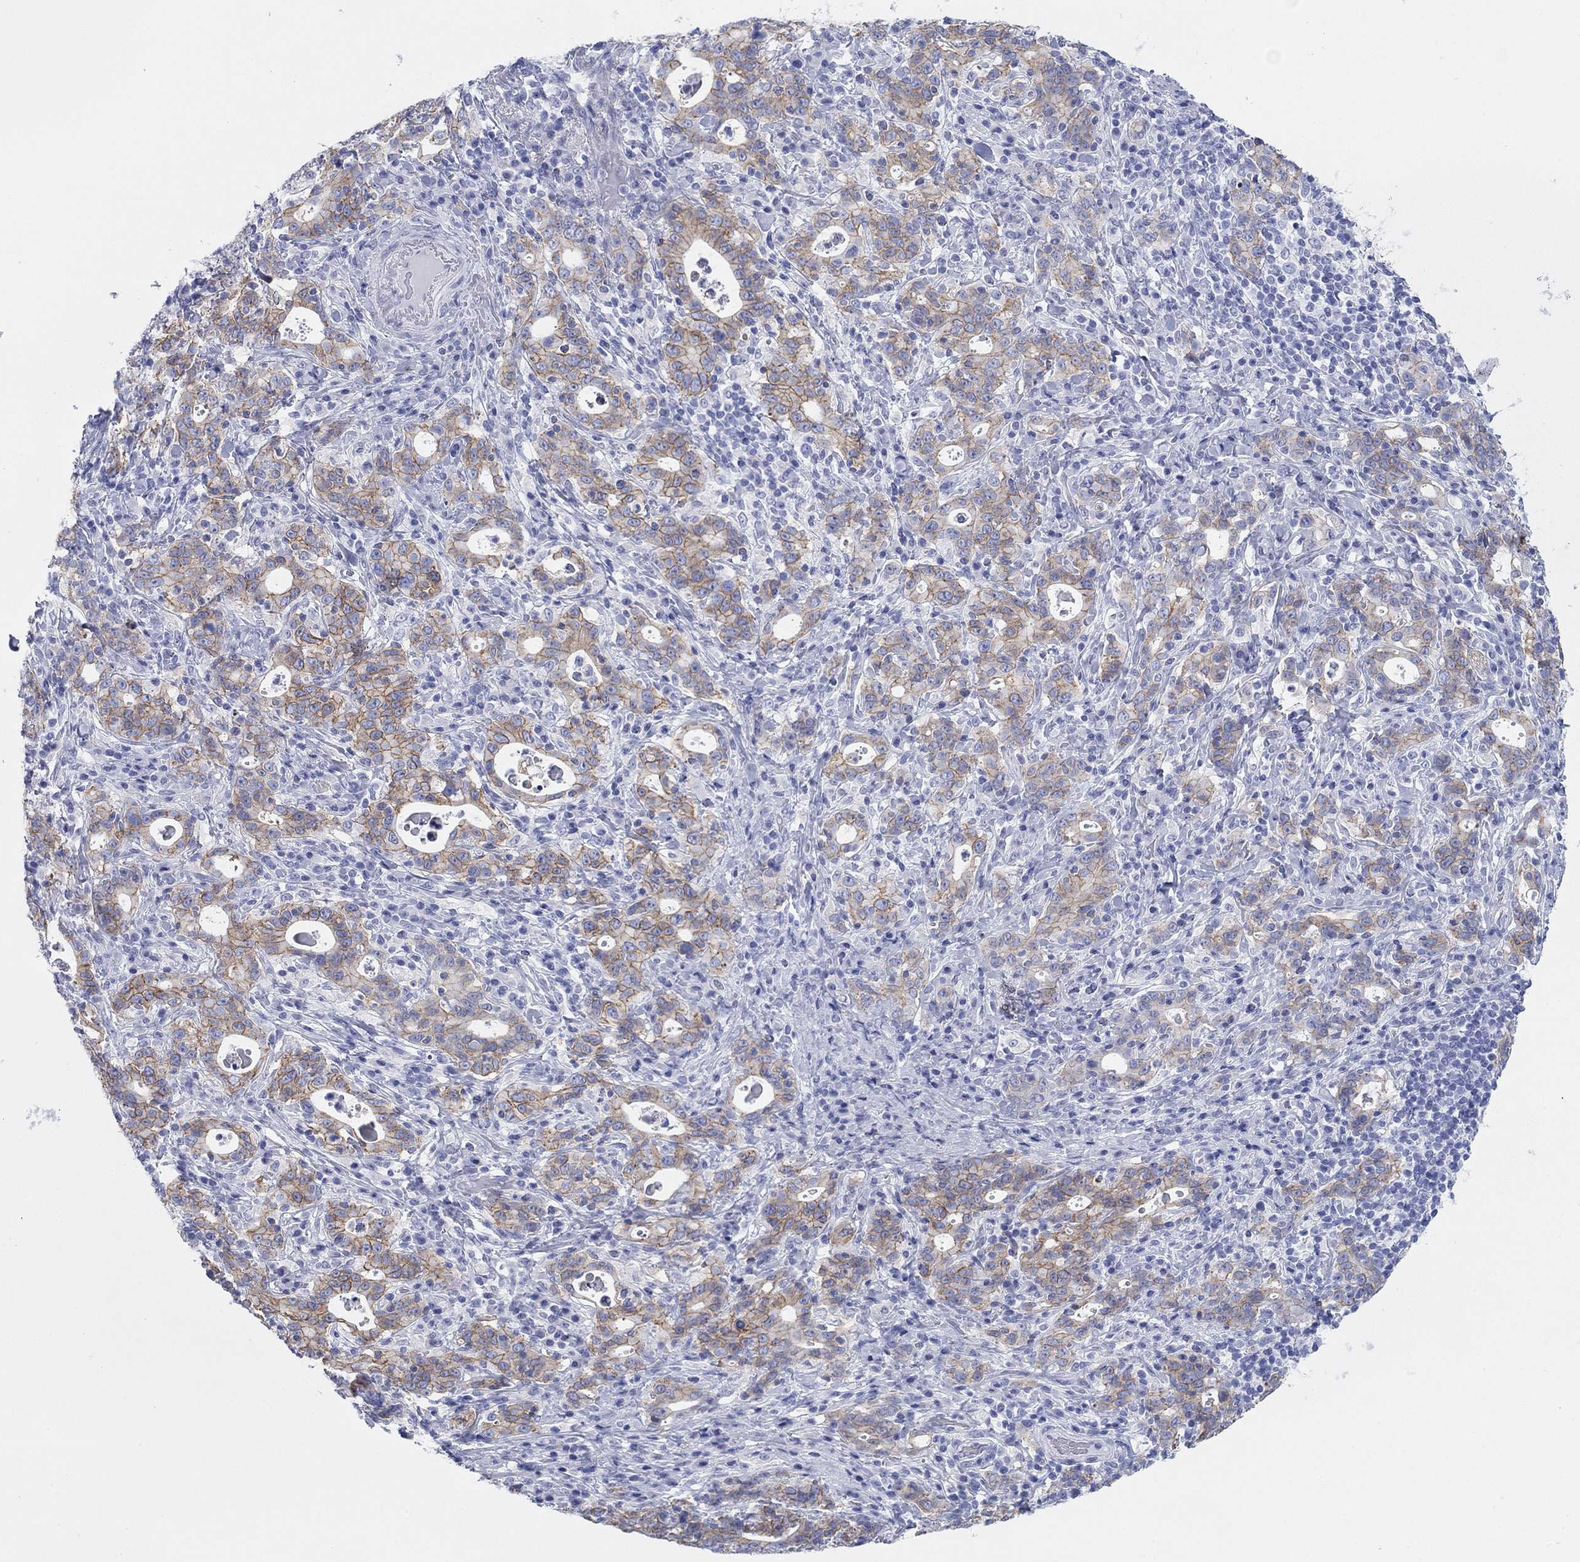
{"staining": {"intensity": "moderate", "quantity": ">75%", "location": "cytoplasmic/membranous"}, "tissue": "stomach cancer", "cell_type": "Tumor cells", "image_type": "cancer", "snomed": [{"axis": "morphology", "description": "Adenocarcinoma, NOS"}, {"axis": "topography", "description": "Stomach"}], "caption": "An image showing moderate cytoplasmic/membranous expression in about >75% of tumor cells in stomach adenocarcinoma, as visualized by brown immunohistochemical staining.", "gene": "ATP1B1", "patient": {"sex": "male", "age": 79}}